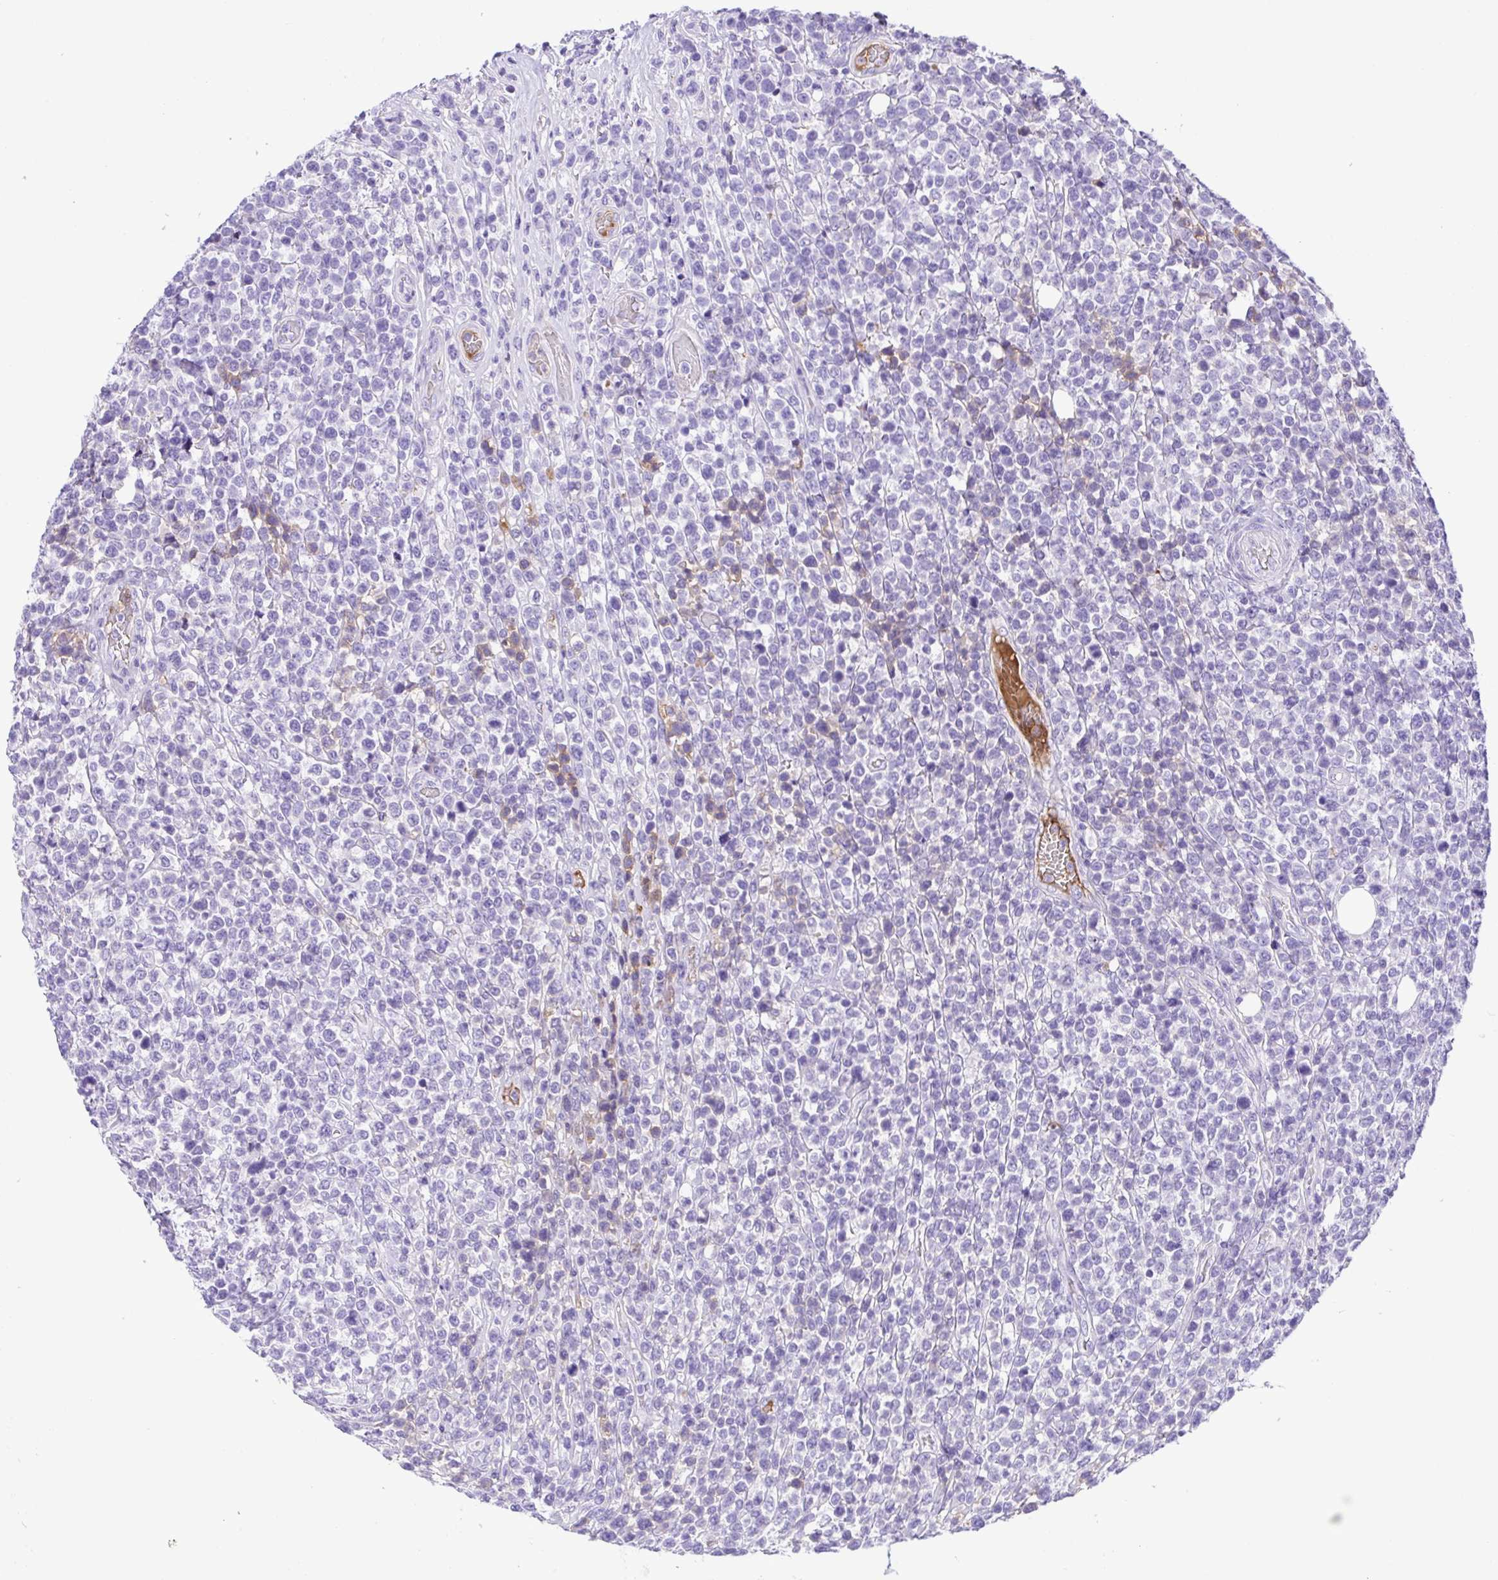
{"staining": {"intensity": "negative", "quantity": "none", "location": "none"}, "tissue": "lymphoma", "cell_type": "Tumor cells", "image_type": "cancer", "snomed": [{"axis": "morphology", "description": "Malignant lymphoma, non-Hodgkin's type, High grade"}, {"axis": "topography", "description": "Soft tissue"}], "caption": "This is a histopathology image of immunohistochemistry staining of lymphoma, which shows no staining in tumor cells. The staining was performed using DAB to visualize the protein expression in brown, while the nuclei were stained in blue with hematoxylin (Magnification: 20x).", "gene": "IGFL1", "patient": {"sex": "female", "age": 56}}